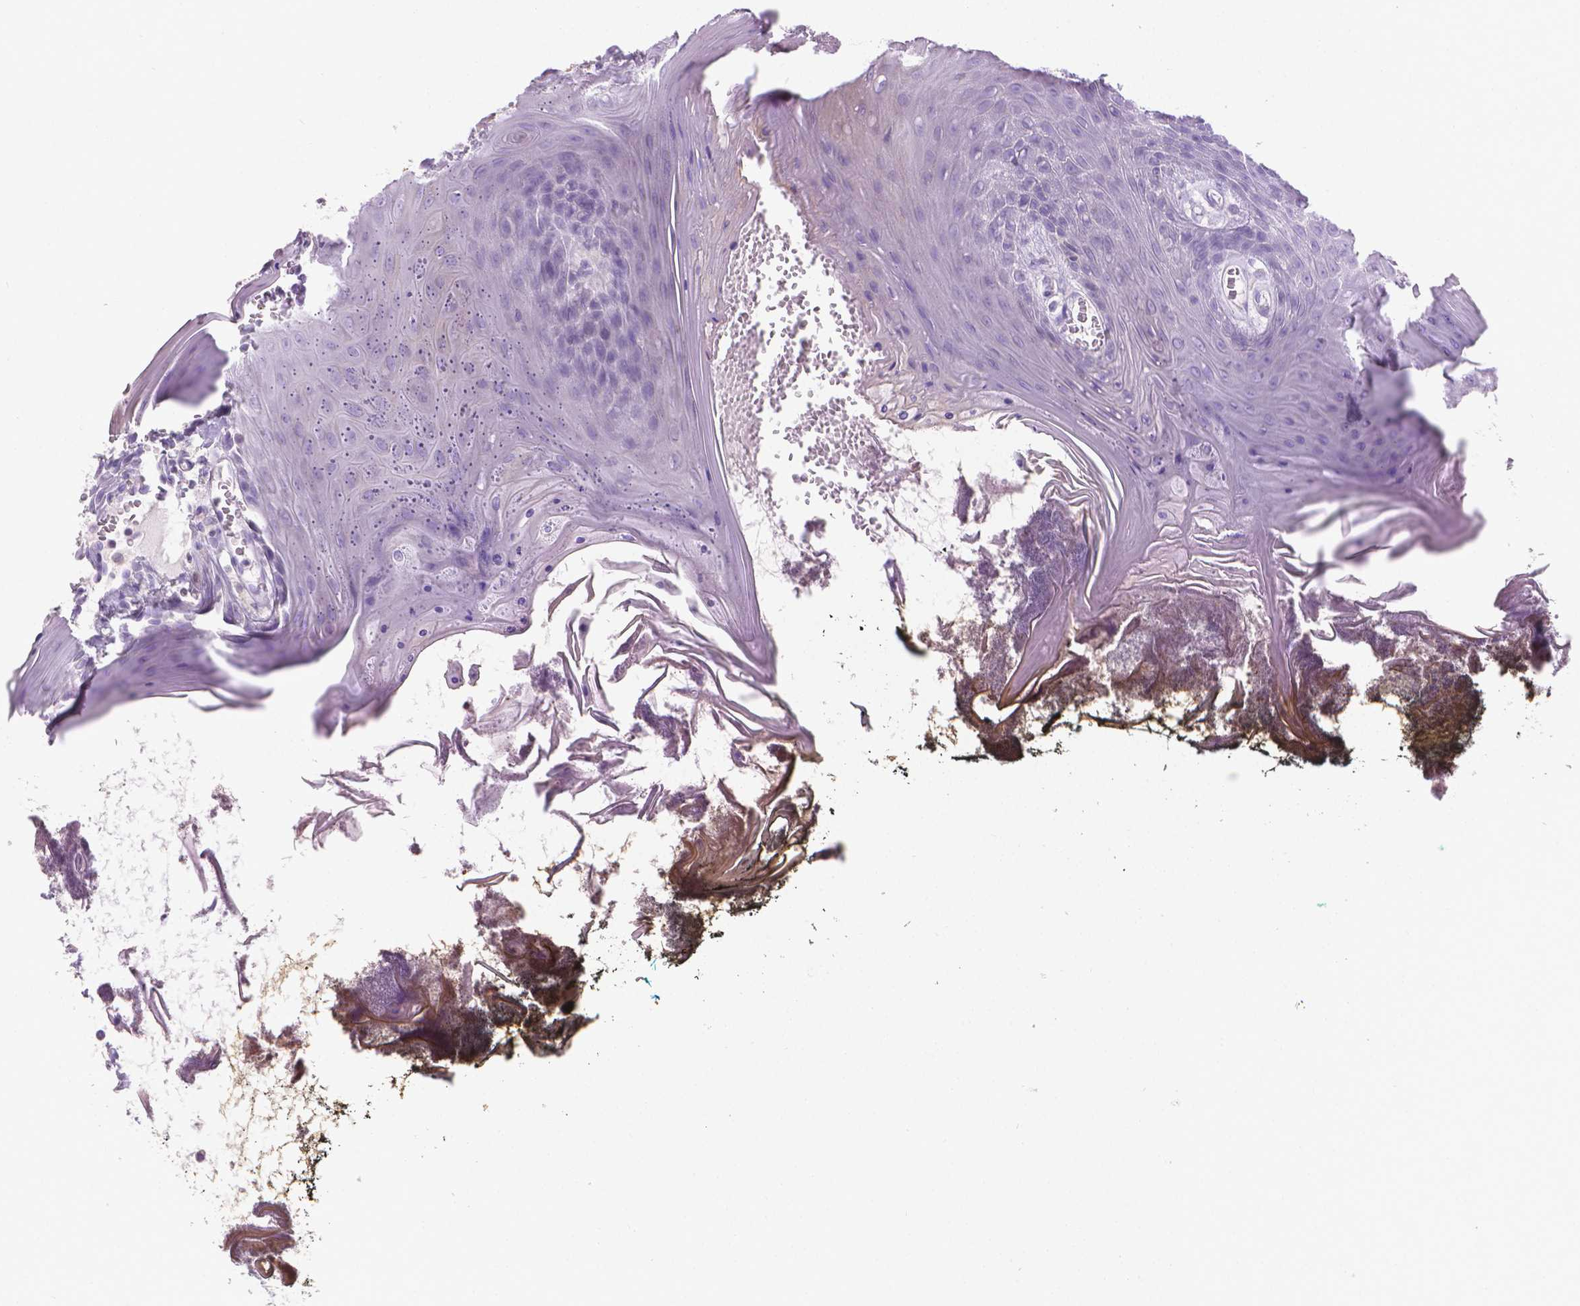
{"staining": {"intensity": "negative", "quantity": "none", "location": "none"}, "tissue": "oral mucosa", "cell_type": "Squamous epithelial cells", "image_type": "normal", "snomed": [{"axis": "morphology", "description": "Normal tissue, NOS"}, {"axis": "topography", "description": "Oral tissue"}], "caption": "Squamous epithelial cells show no significant protein staining in benign oral mucosa. (Brightfield microscopy of DAB (3,3'-diaminobenzidine) immunohistochemistry at high magnification).", "gene": "SPAG6", "patient": {"sex": "male", "age": 9}}